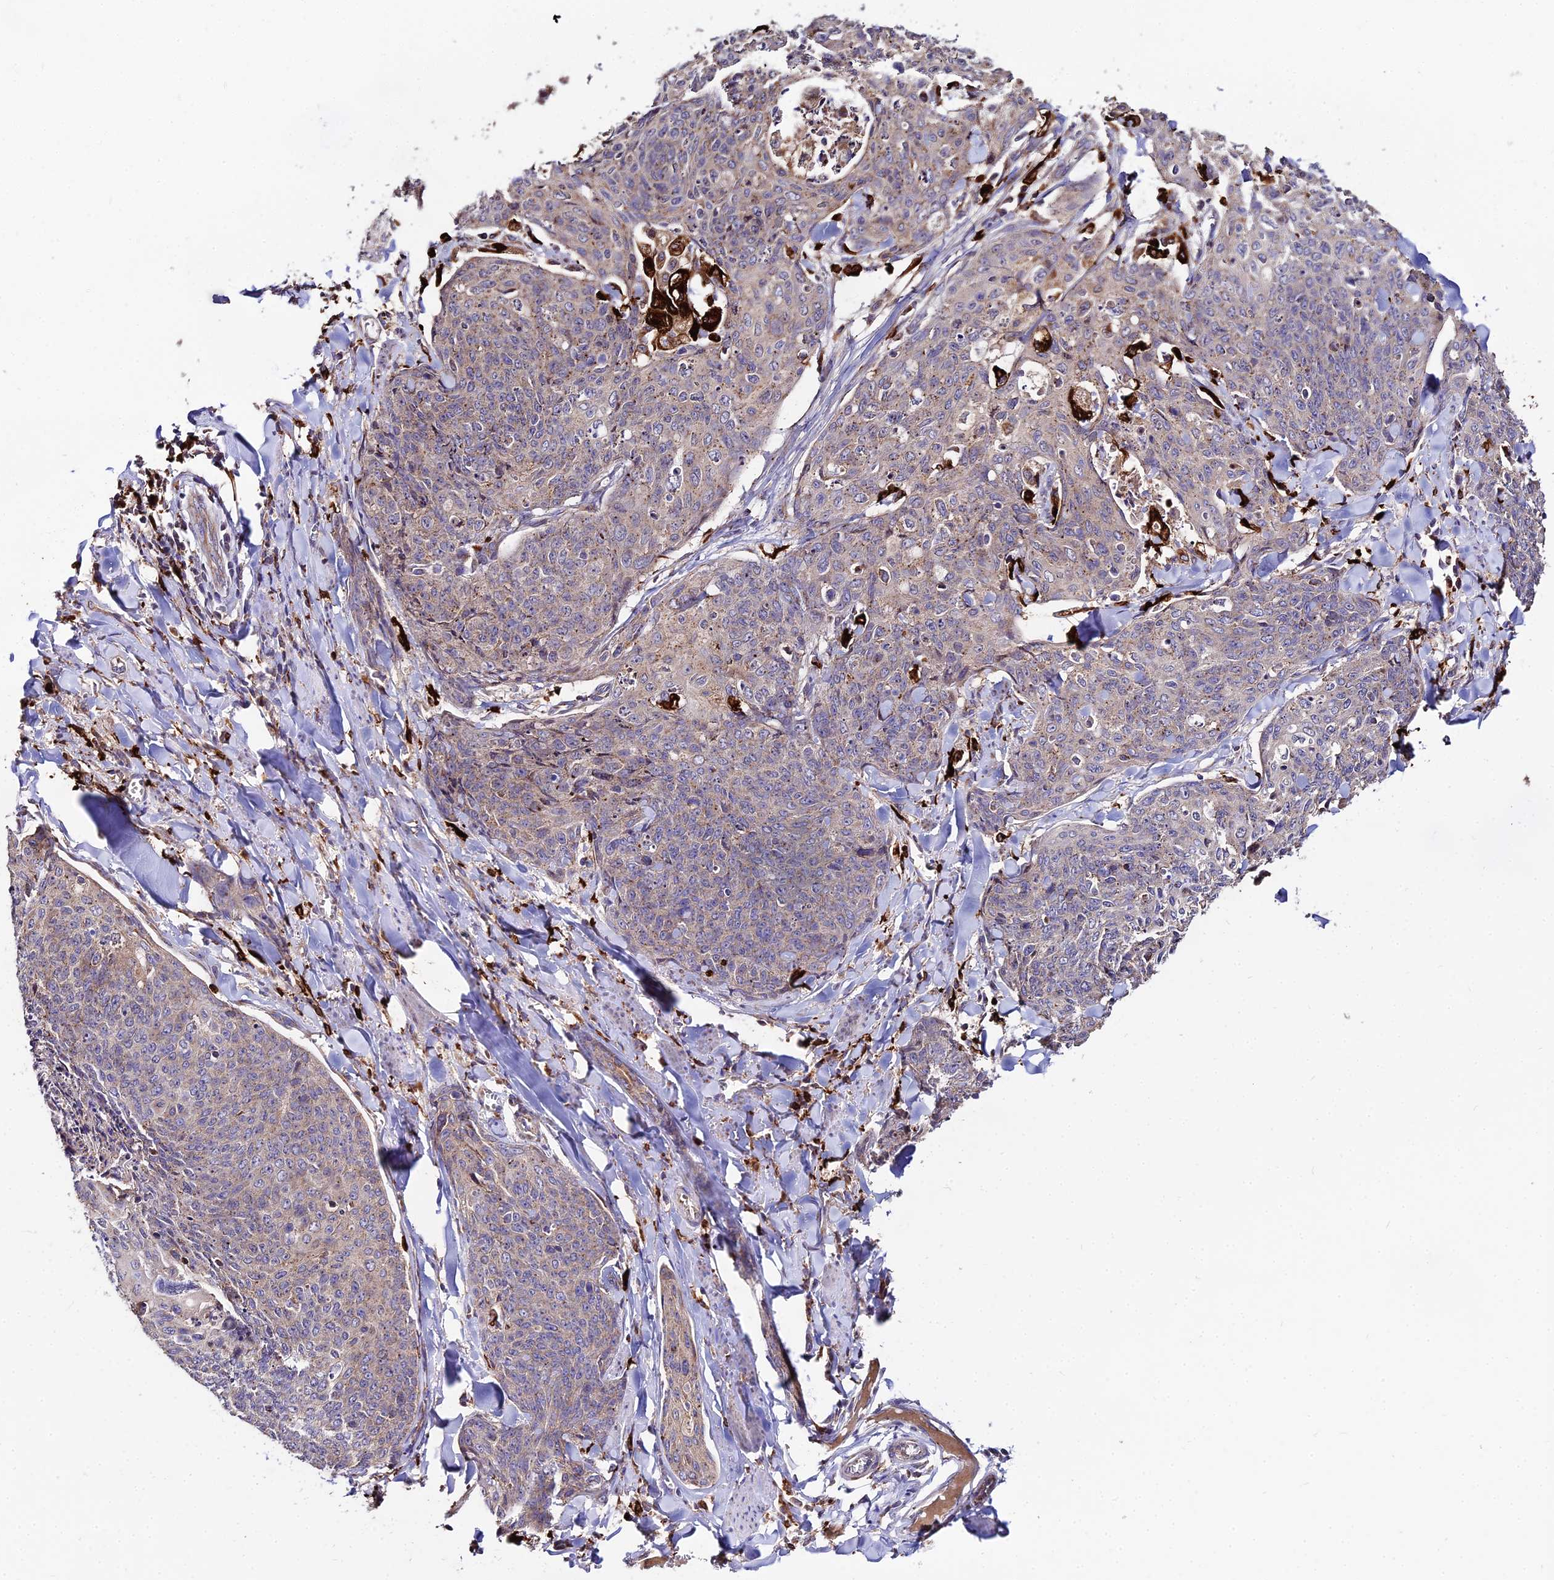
{"staining": {"intensity": "weak", "quantity": "25%-75%", "location": "cytoplasmic/membranous"}, "tissue": "skin cancer", "cell_type": "Tumor cells", "image_type": "cancer", "snomed": [{"axis": "morphology", "description": "Squamous cell carcinoma, NOS"}, {"axis": "topography", "description": "Skin"}, {"axis": "topography", "description": "Vulva"}], "caption": "A high-resolution image shows immunohistochemistry staining of skin cancer, which demonstrates weak cytoplasmic/membranous staining in about 25%-75% of tumor cells. Immunohistochemistry (ihc) stains the protein in brown and the nuclei are stained blue.", "gene": "PEX19", "patient": {"sex": "female", "age": 85}}